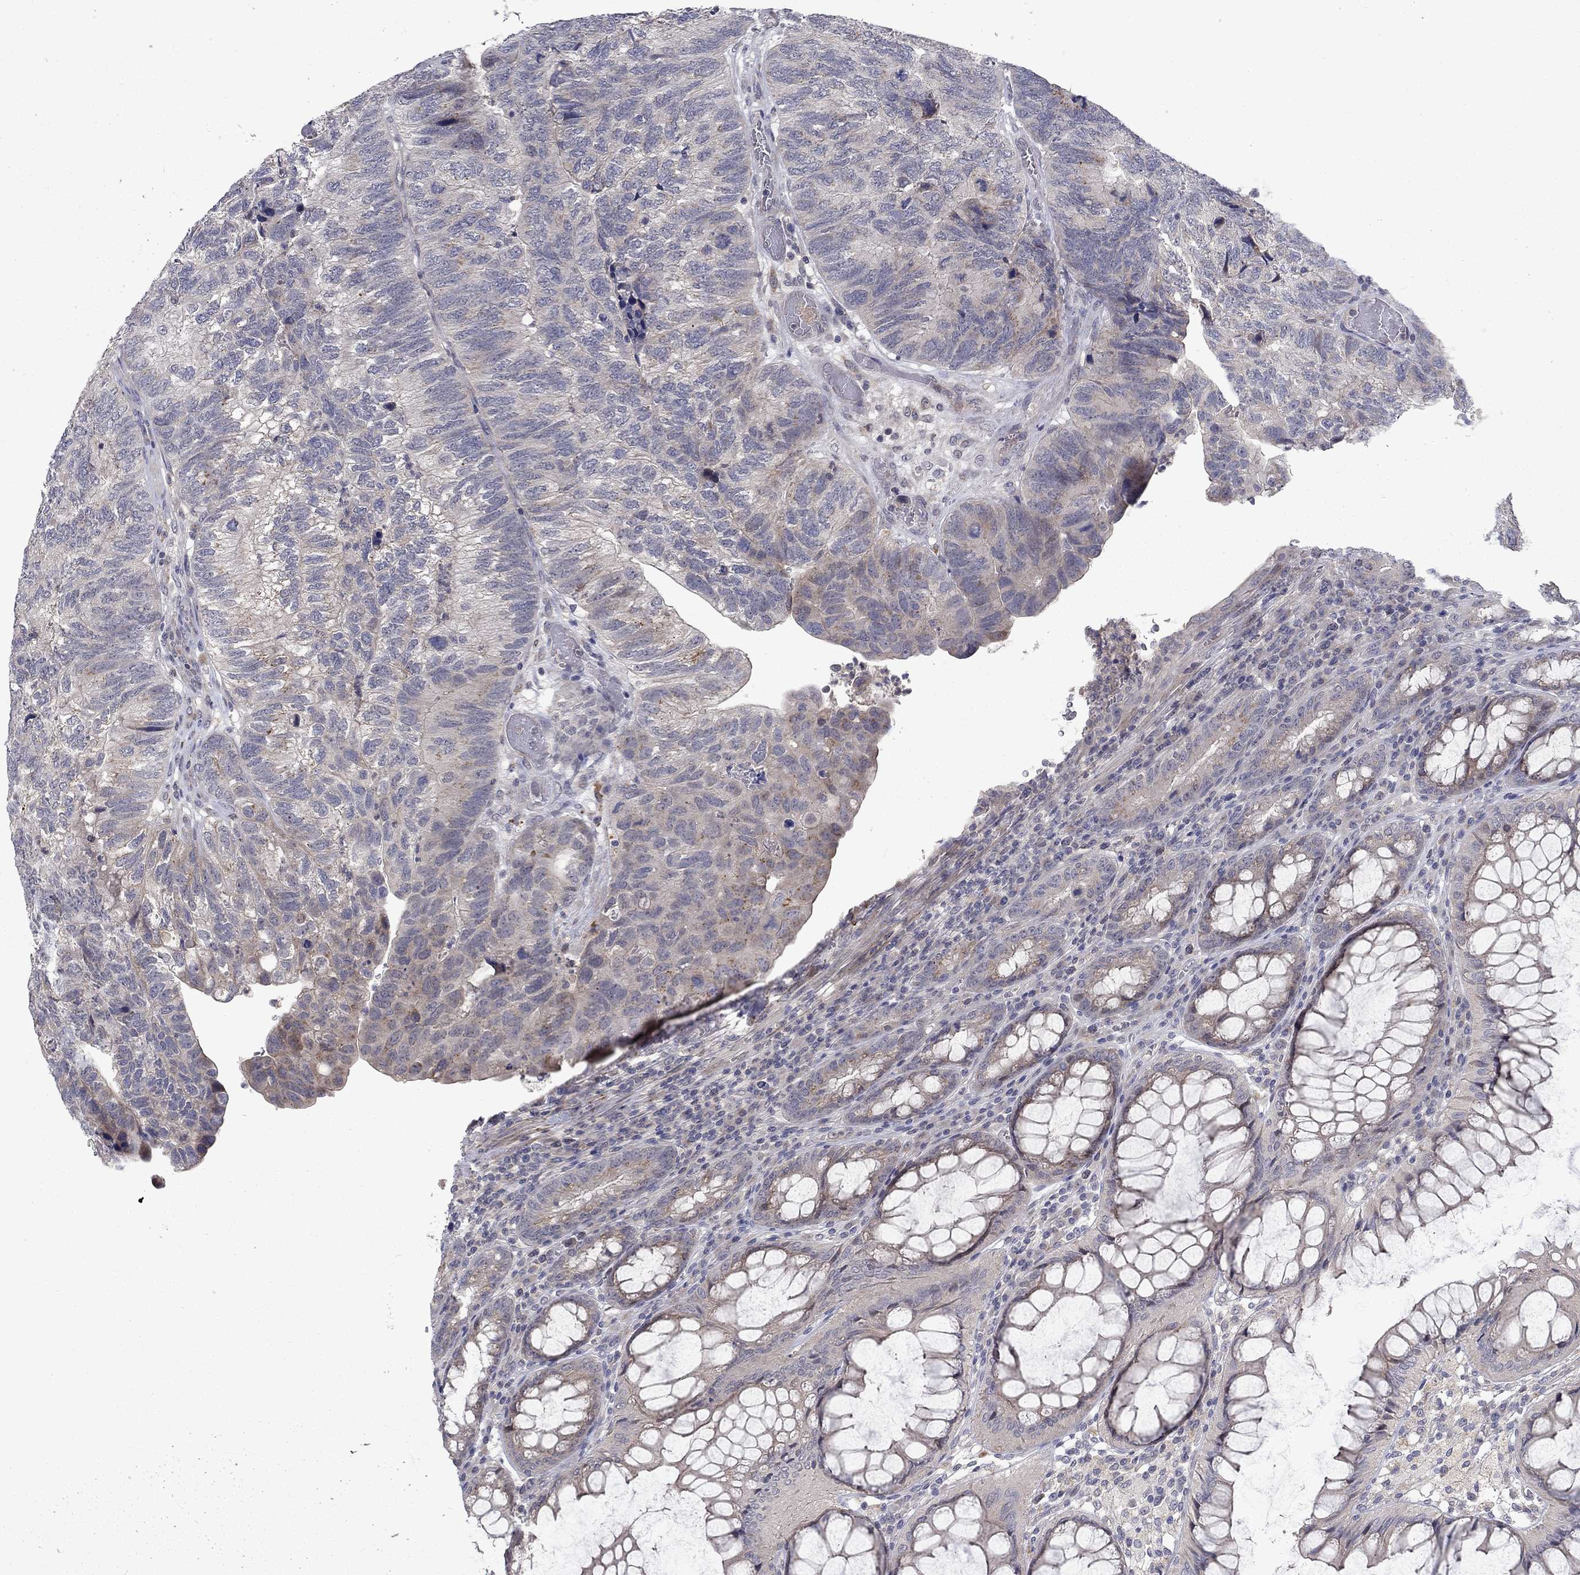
{"staining": {"intensity": "moderate", "quantity": "<25%", "location": "cytoplasmic/membranous"}, "tissue": "colorectal cancer", "cell_type": "Tumor cells", "image_type": "cancer", "snomed": [{"axis": "morphology", "description": "Adenocarcinoma, NOS"}, {"axis": "topography", "description": "Colon"}], "caption": "Colorectal cancer stained with a protein marker displays moderate staining in tumor cells.", "gene": "FAM3B", "patient": {"sex": "female", "age": 67}}